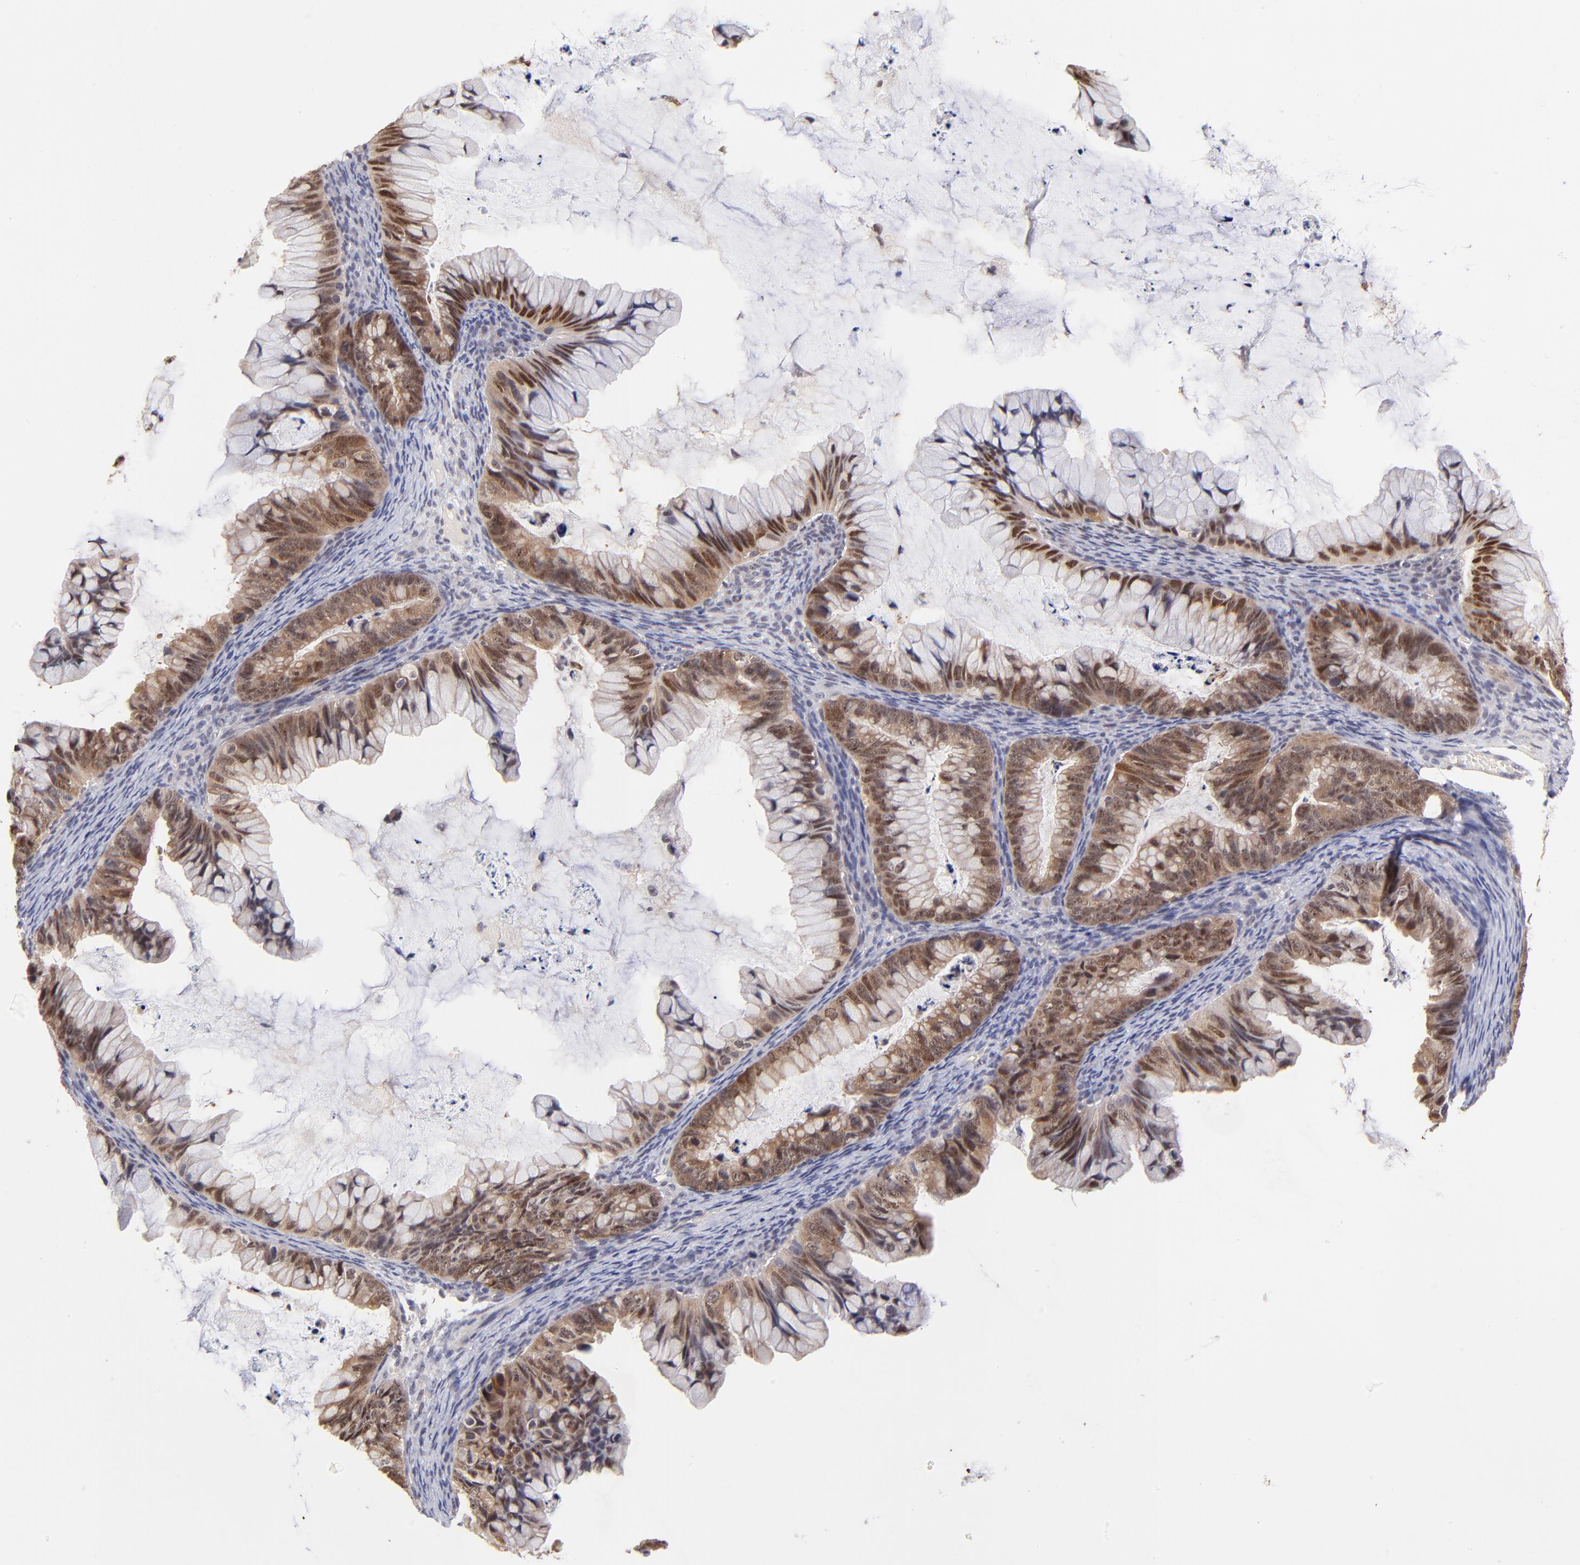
{"staining": {"intensity": "strong", "quantity": ">75%", "location": "cytoplasmic/membranous"}, "tissue": "ovarian cancer", "cell_type": "Tumor cells", "image_type": "cancer", "snomed": [{"axis": "morphology", "description": "Cystadenocarcinoma, mucinous, NOS"}, {"axis": "topography", "description": "Ovary"}], "caption": "Ovarian mucinous cystadenocarcinoma stained with DAB (3,3'-diaminobenzidine) immunohistochemistry (IHC) displays high levels of strong cytoplasmic/membranous expression in approximately >75% of tumor cells. (DAB (3,3'-diaminobenzidine) IHC with brightfield microscopy, high magnification).", "gene": "UBE2E3", "patient": {"sex": "female", "age": 36}}